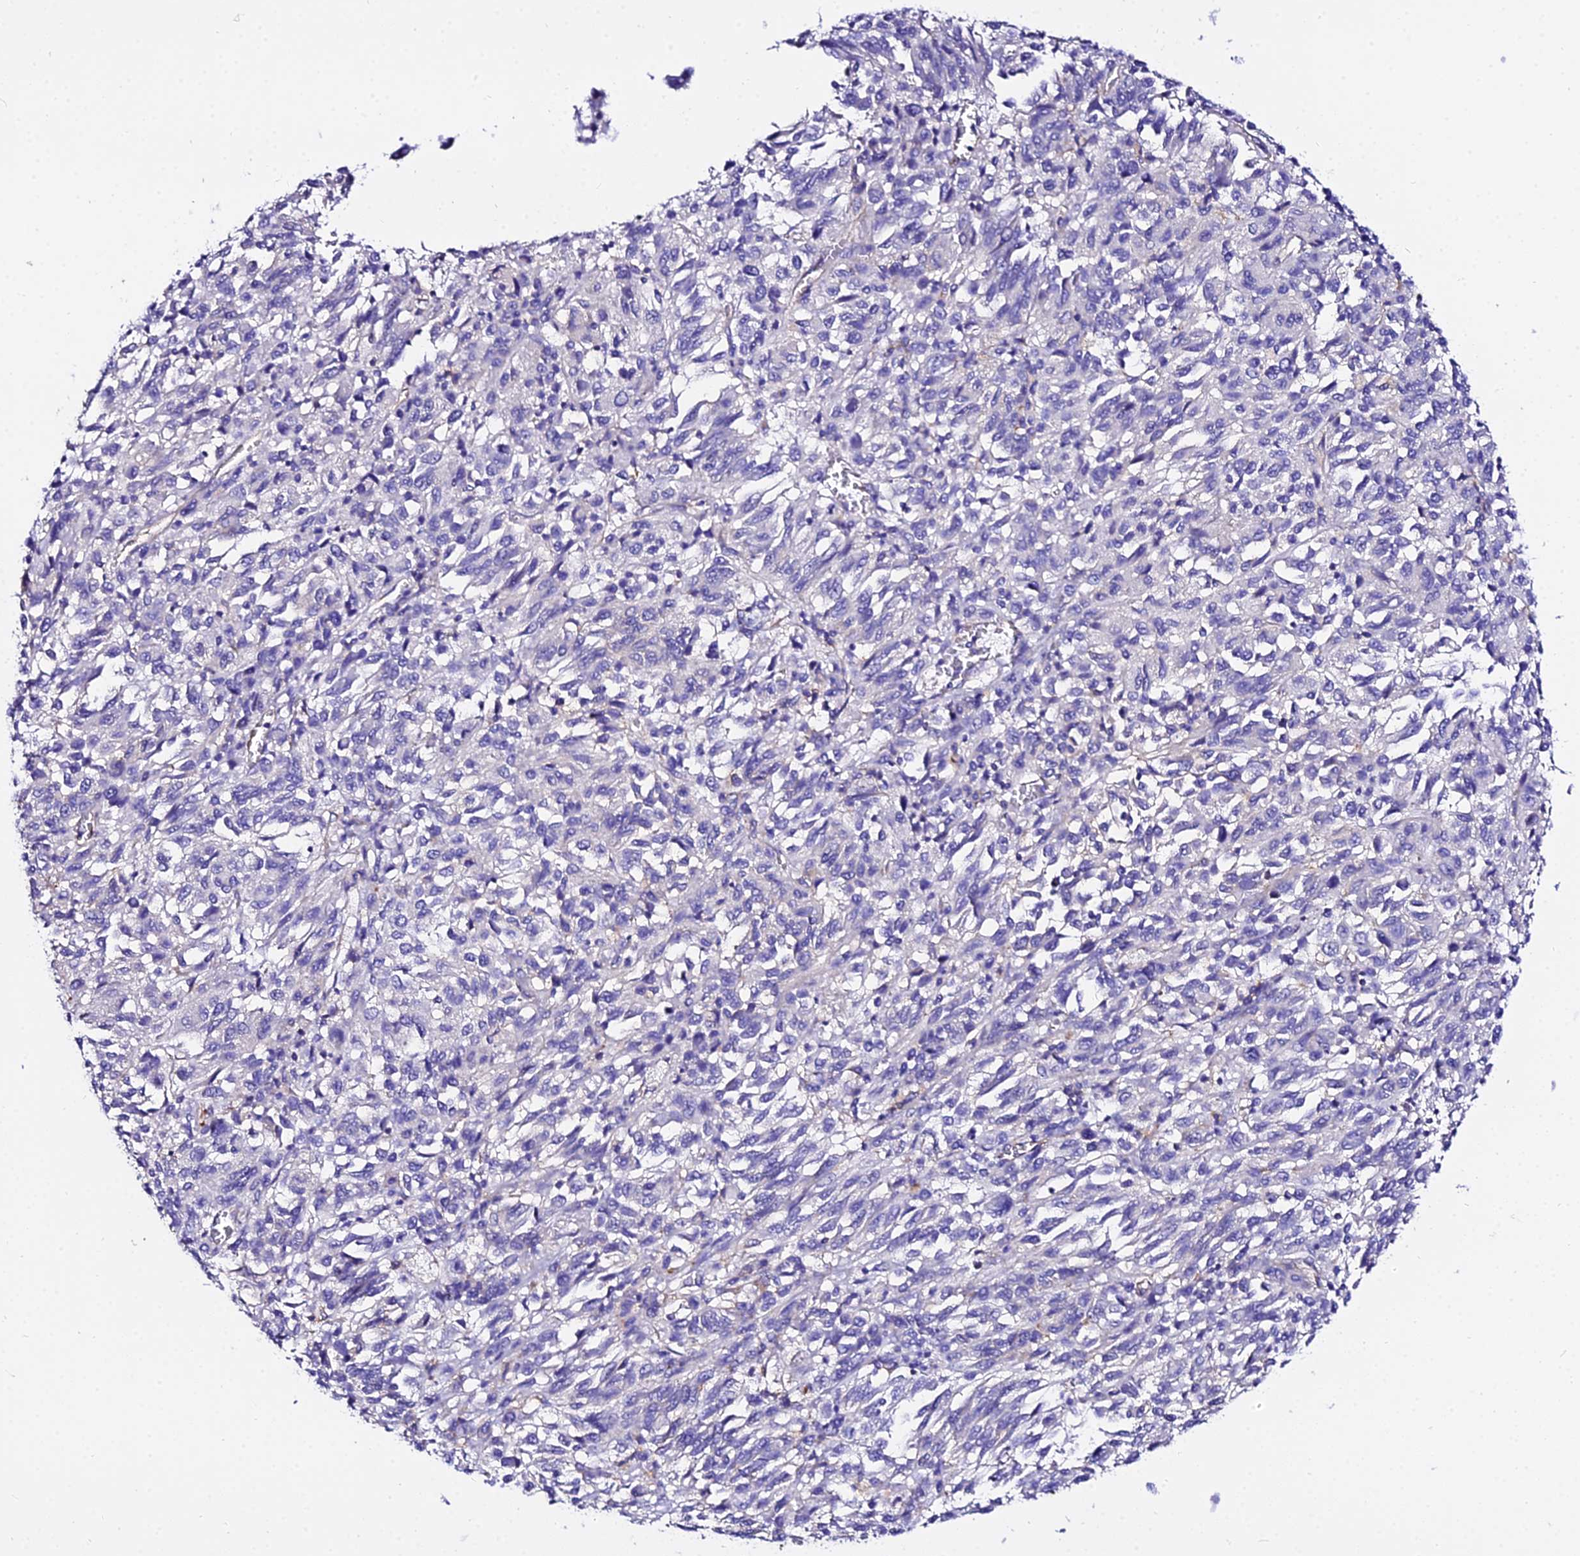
{"staining": {"intensity": "negative", "quantity": "none", "location": "none"}, "tissue": "melanoma", "cell_type": "Tumor cells", "image_type": "cancer", "snomed": [{"axis": "morphology", "description": "Malignant melanoma, Metastatic site"}, {"axis": "topography", "description": "Lung"}], "caption": "IHC of human melanoma exhibits no staining in tumor cells.", "gene": "DAW1", "patient": {"sex": "male", "age": 64}}